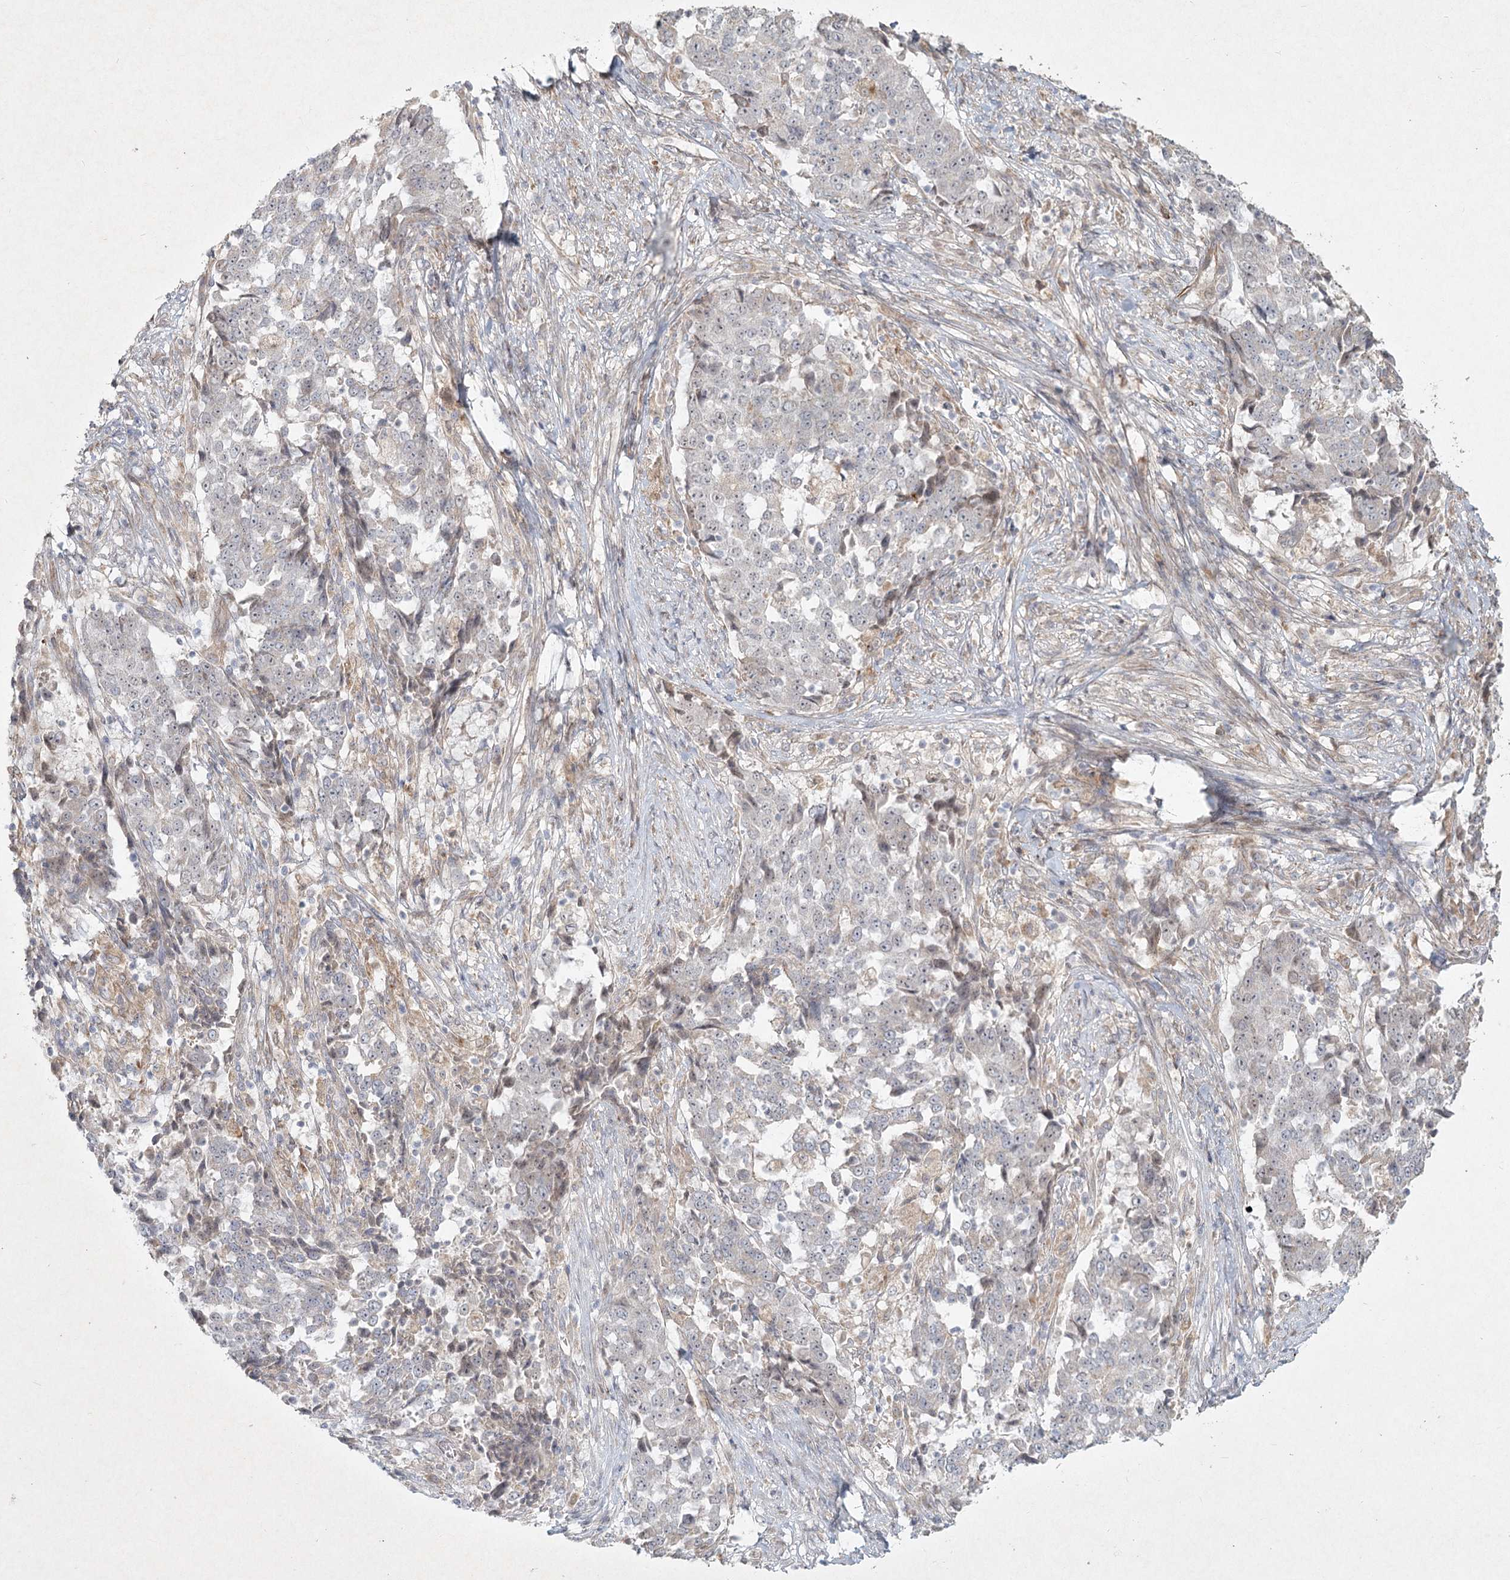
{"staining": {"intensity": "negative", "quantity": "none", "location": "none"}, "tissue": "stomach cancer", "cell_type": "Tumor cells", "image_type": "cancer", "snomed": [{"axis": "morphology", "description": "Adenocarcinoma, NOS"}, {"axis": "topography", "description": "Stomach"}], "caption": "High magnification brightfield microscopy of adenocarcinoma (stomach) stained with DAB (3,3'-diaminobenzidine) (brown) and counterstained with hematoxylin (blue): tumor cells show no significant staining.", "gene": "LRP2BP", "patient": {"sex": "male", "age": 59}}